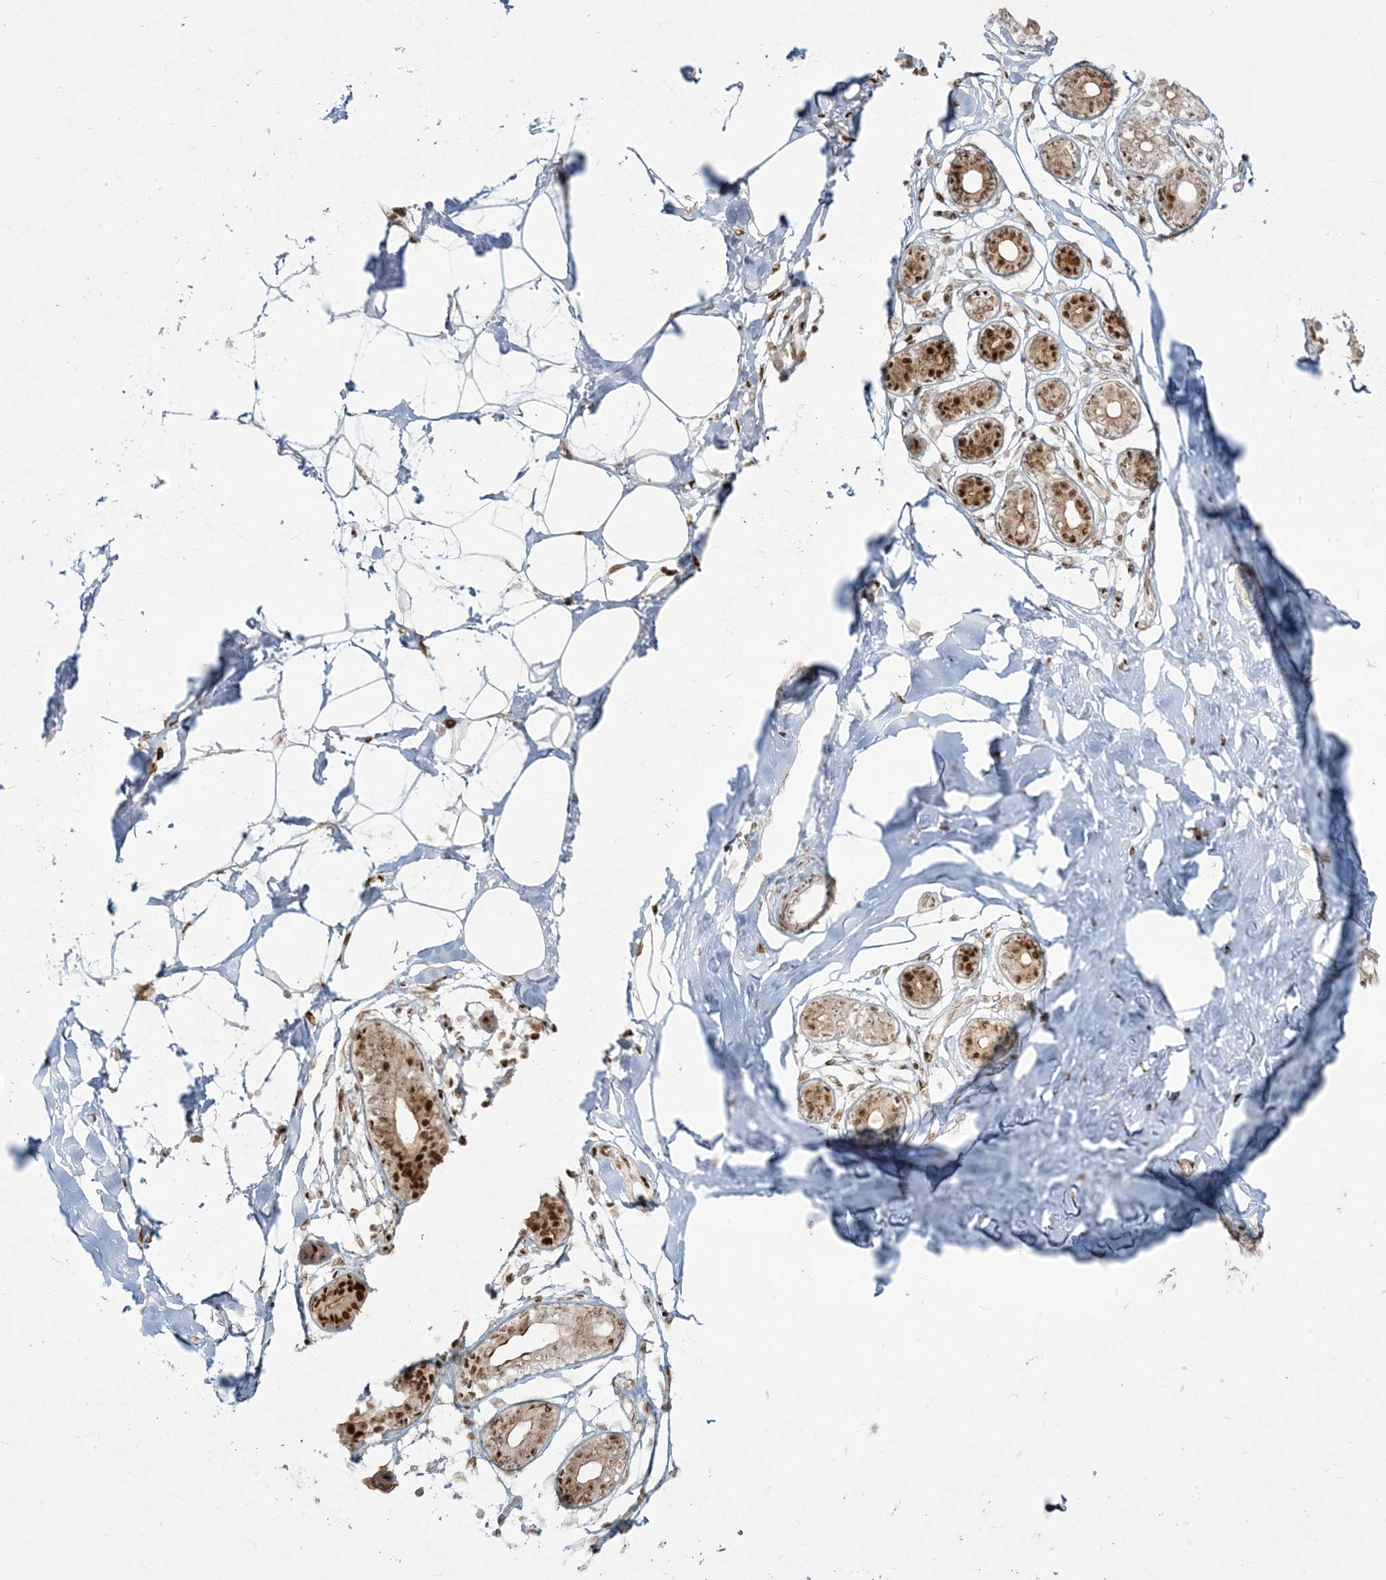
{"staining": {"intensity": "negative", "quantity": "none", "location": "none"}, "tissue": "breast", "cell_type": "Adipocytes", "image_type": "normal", "snomed": [{"axis": "morphology", "description": "Normal tissue, NOS"}, {"axis": "morphology", "description": "Adenoma, NOS"}, {"axis": "topography", "description": "Breast"}], "caption": "Immunohistochemical staining of normal breast displays no significant expression in adipocytes. Nuclei are stained in blue.", "gene": "RBM10", "patient": {"sex": "female", "age": 23}}